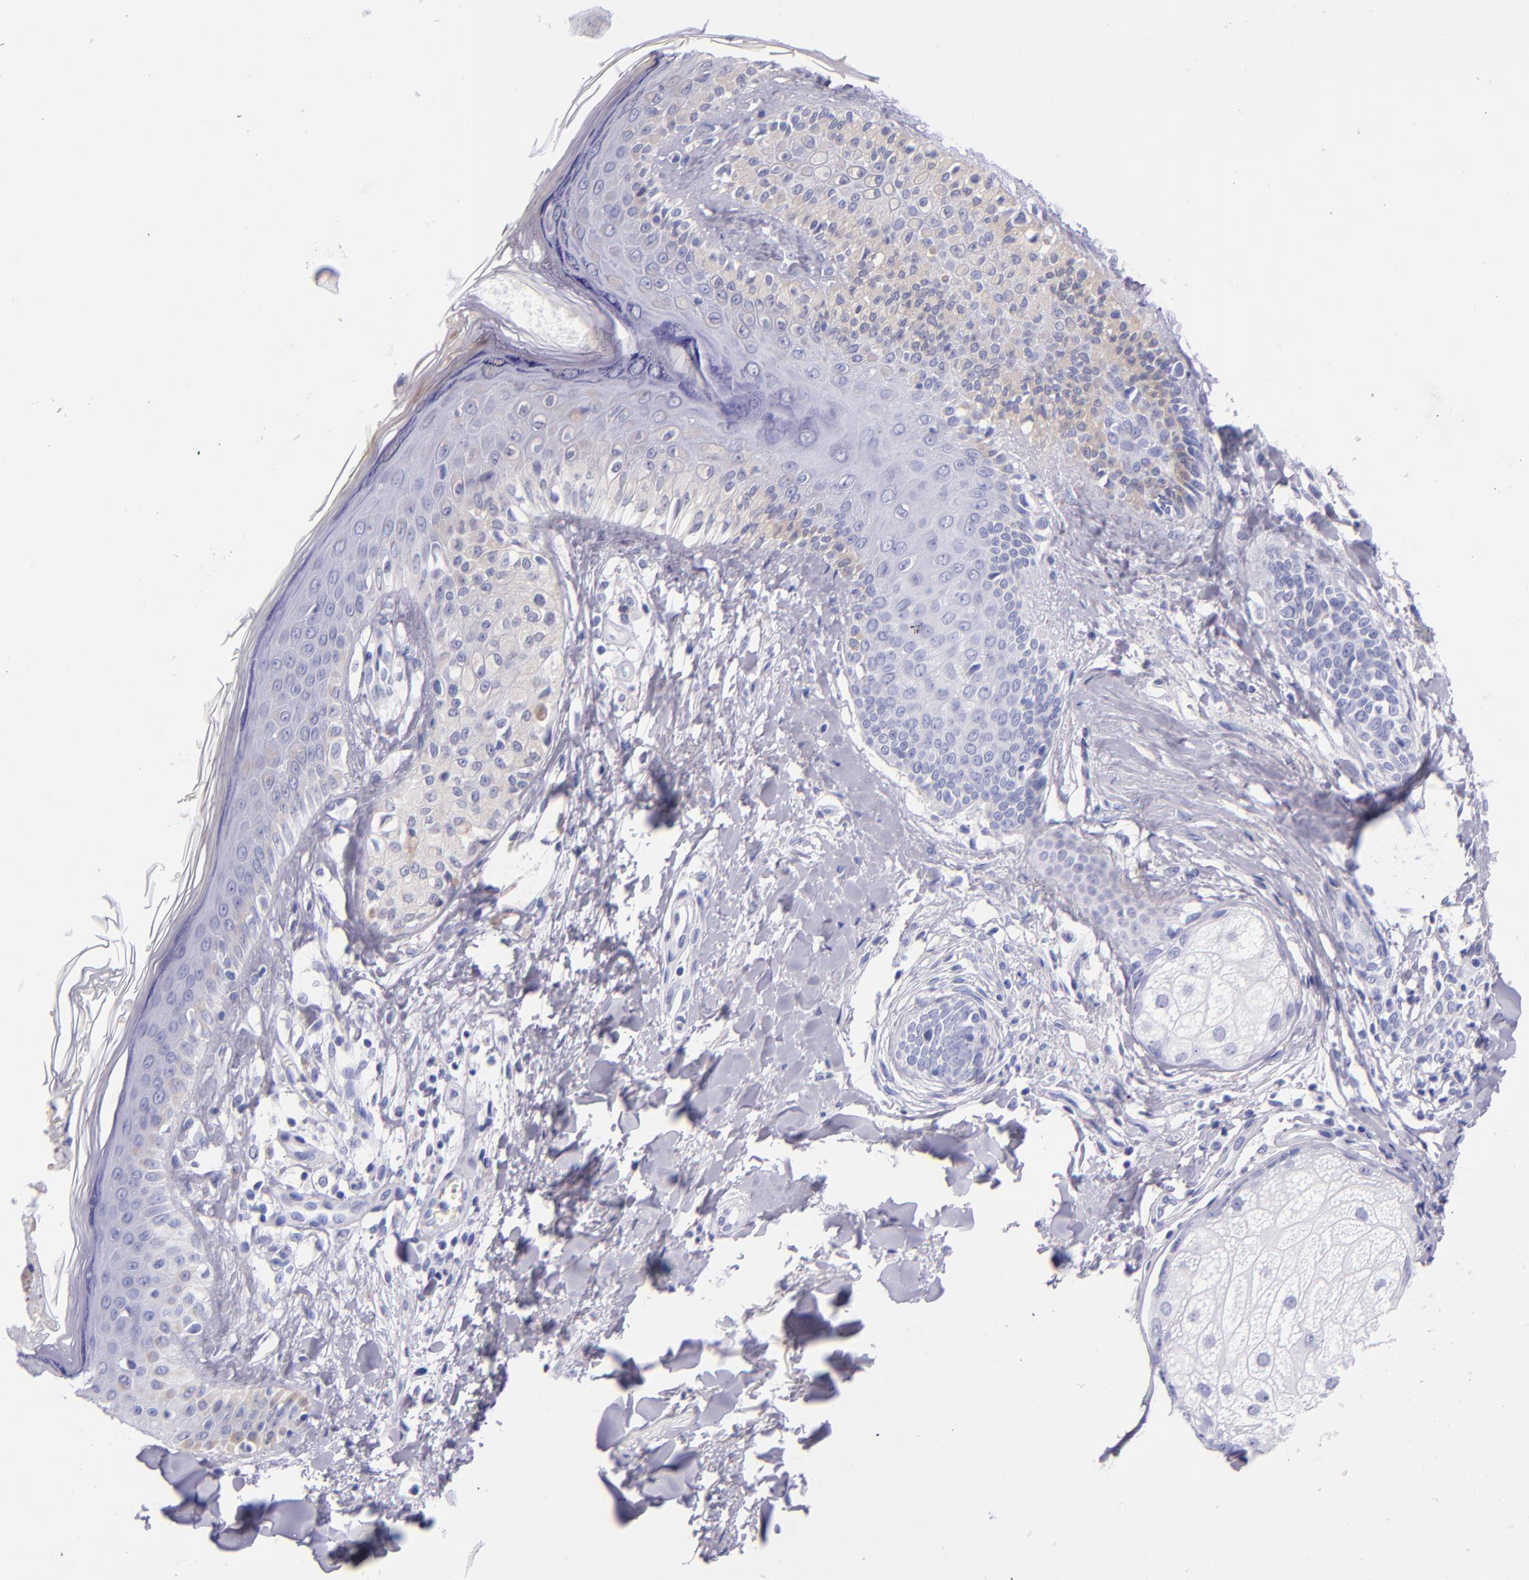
{"staining": {"intensity": "negative", "quantity": "none", "location": "none"}, "tissue": "melanoma", "cell_type": "Tumor cells", "image_type": "cancer", "snomed": [{"axis": "morphology", "description": "Malignant melanoma, NOS"}, {"axis": "topography", "description": "Skin"}], "caption": "High magnification brightfield microscopy of melanoma stained with DAB (brown) and counterstained with hematoxylin (blue): tumor cells show no significant staining.", "gene": "SFTPB", "patient": {"sex": "female", "age": 82}}